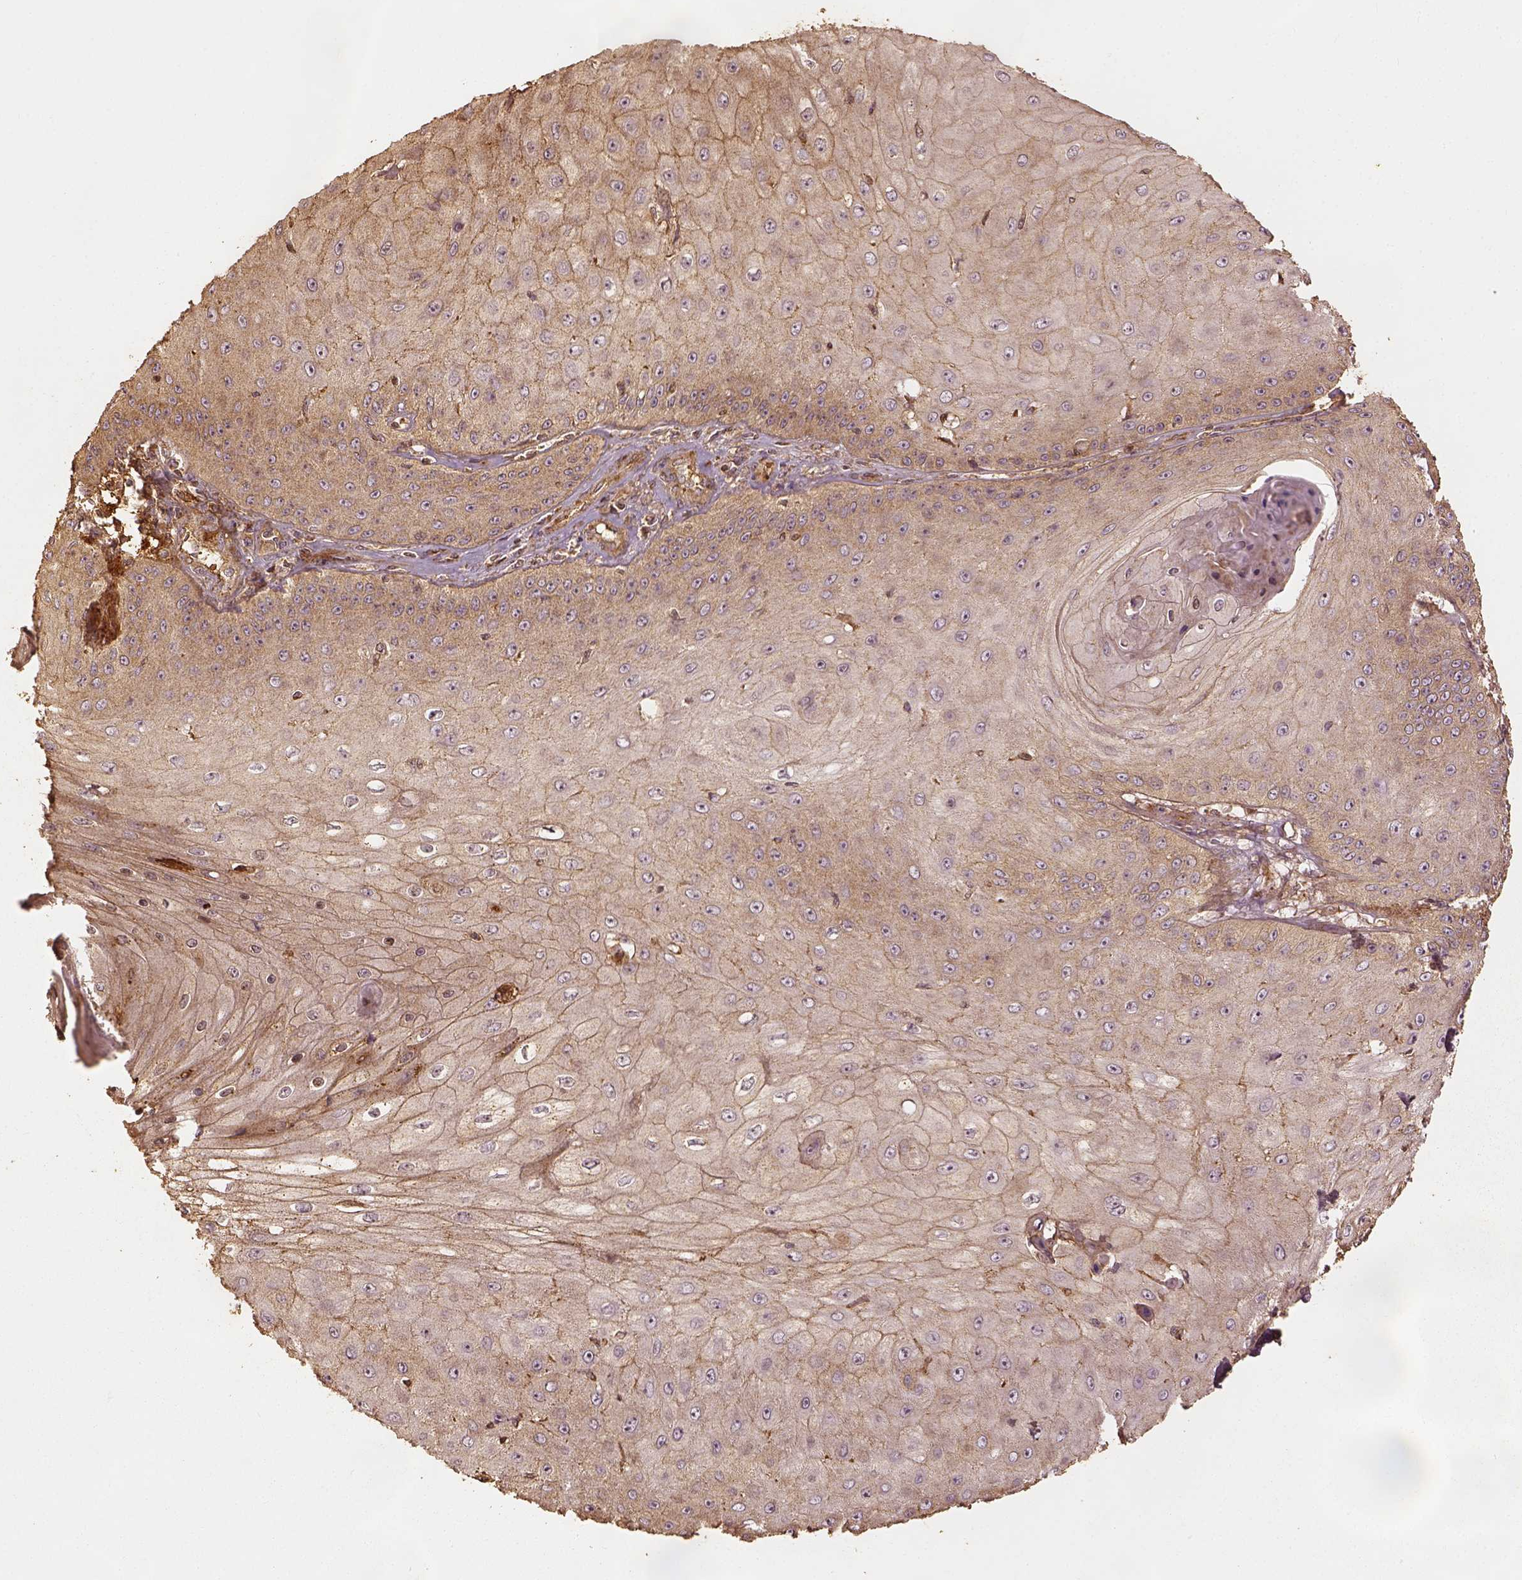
{"staining": {"intensity": "weak", "quantity": "25%-75%", "location": "cytoplasmic/membranous"}, "tissue": "skin cancer", "cell_type": "Tumor cells", "image_type": "cancer", "snomed": [{"axis": "morphology", "description": "Squamous cell carcinoma, NOS"}, {"axis": "topography", "description": "Skin"}], "caption": "Skin cancer (squamous cell carcinoma) was stained to show a protein in brown. There is low levels of weak cytoplasmic/membranous staining in approximately 25%-75% of tumor cells. The staining was performed using DAB to visualize the protein expression in brown, while the nuclei were stained in blue with hematoxylin (Magnification: 20x).", "gene": "VEGFA", "patient": {"sex": "male", "age": 70}}